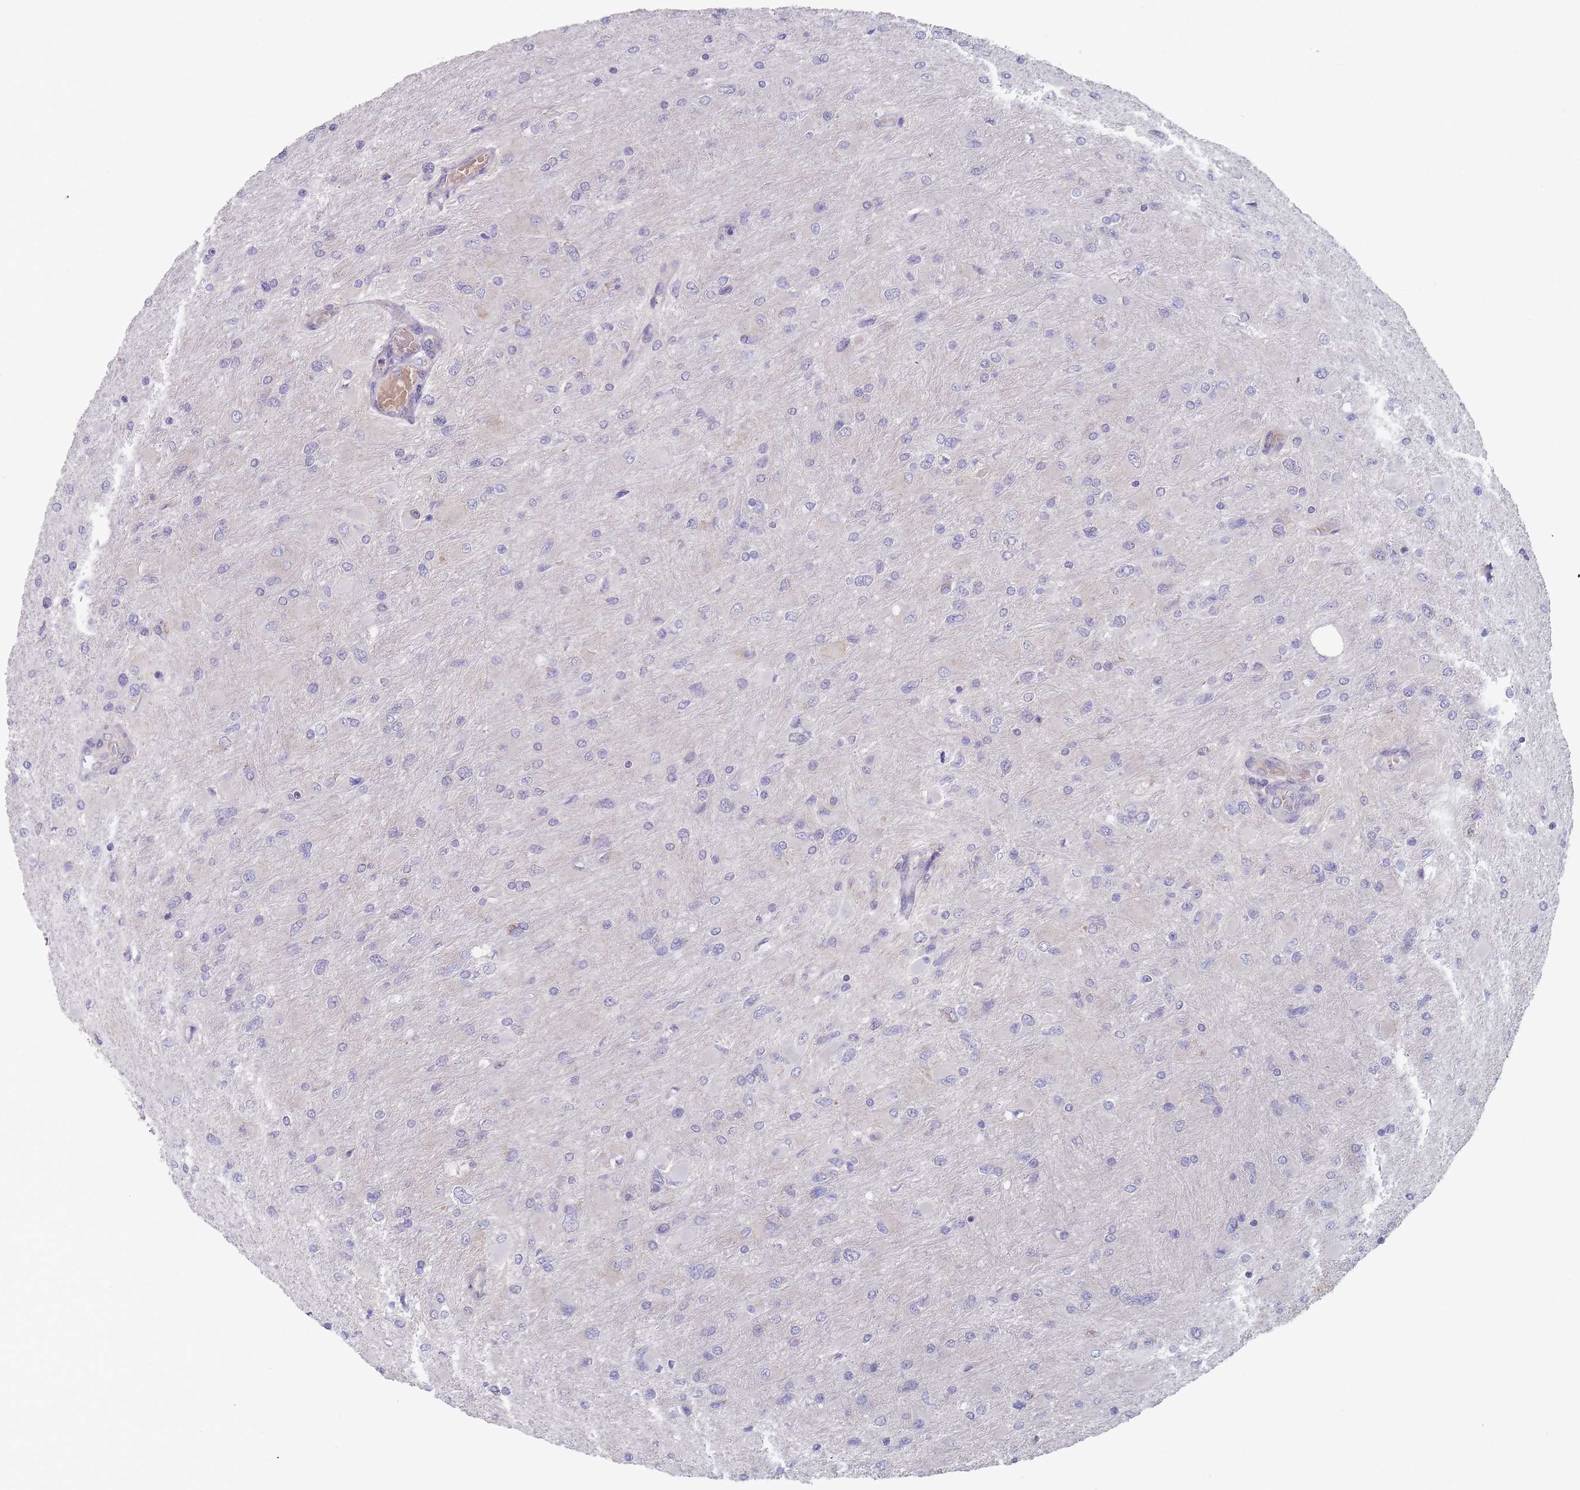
{"staining": {"intensity": "negative", "quantity": "none", "location": "none"}, "tissue": "glioma", "cell_type": "Tumor cells", "image_type": "cancer", "snomed": [{"axis": "morphology", "description": "Glioma, malignant, High grade"}, {"axis": "topography", "description": "Cerebral cortex"}], "caption": "Malignant glioma (high-grade) was stained to show a protein in brown. There is no significant staining in tumor cells.", "gene": "PEX7", "patient": {"sex": "female", "age": 36}}